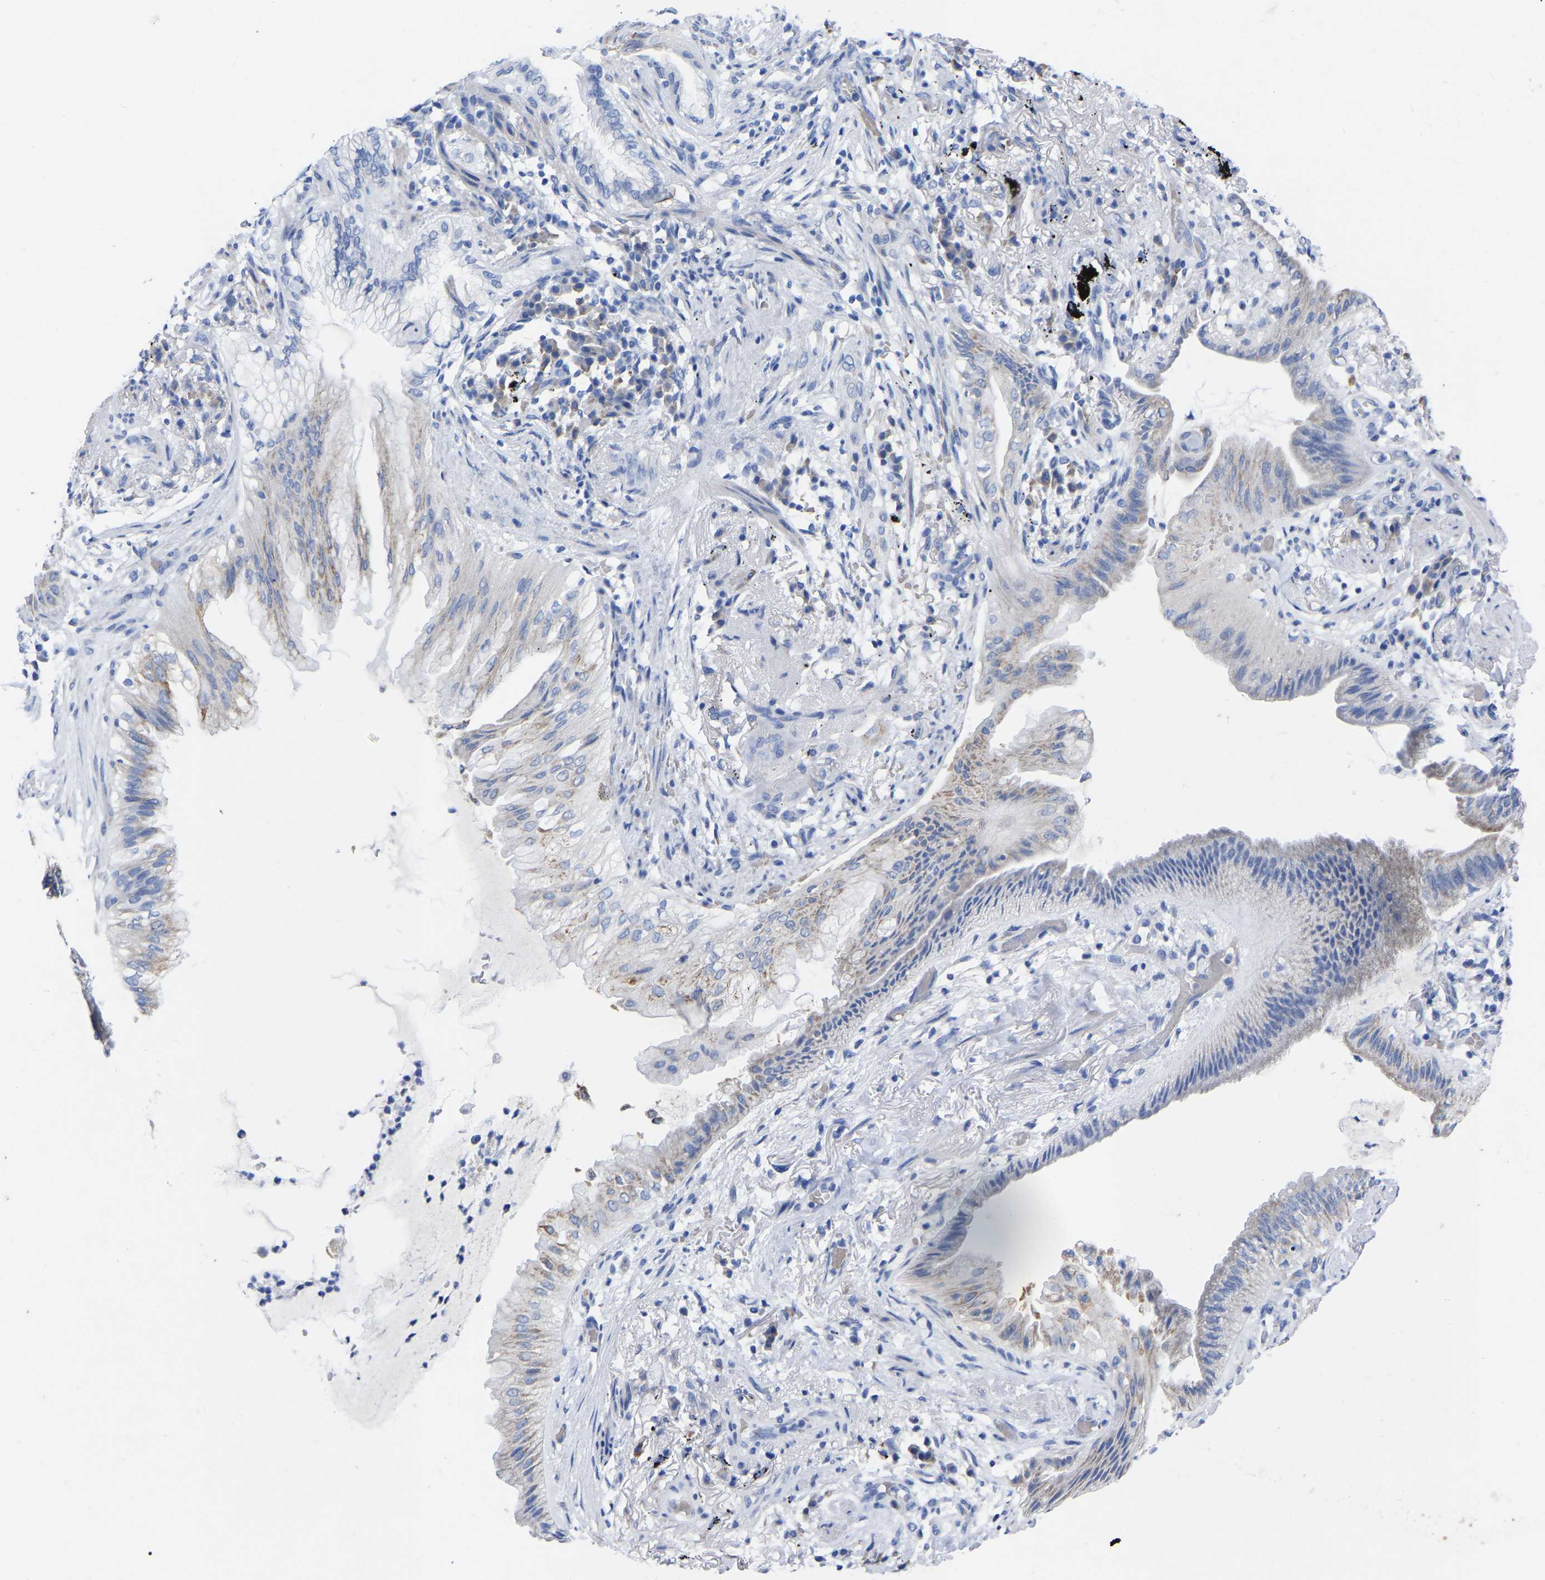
{"staining": {"intensity": "weak", "quantity": "<25%", "location": "cytoplasmic/membranous"}, "tissue": "lung cancer", "cell_type": "Tumor cells", "image_type": "cancer", "snomed": [{"axis": "morphology", "description": "Normal tissue, NOS"}, {"axis": "morphology", "description": "Adenocarcinoma, NOS"}, {"axis": "topography", "description": "Bronchus"}, {"axis": "topography", "description": "Lung"}], "caption": "Adenocarcinoma (lung) was stained to show a protein in brown. There is no significant staining in tumor cells.", "gene": "GDF3", "patient": {"sex": "female", "age": 70}}